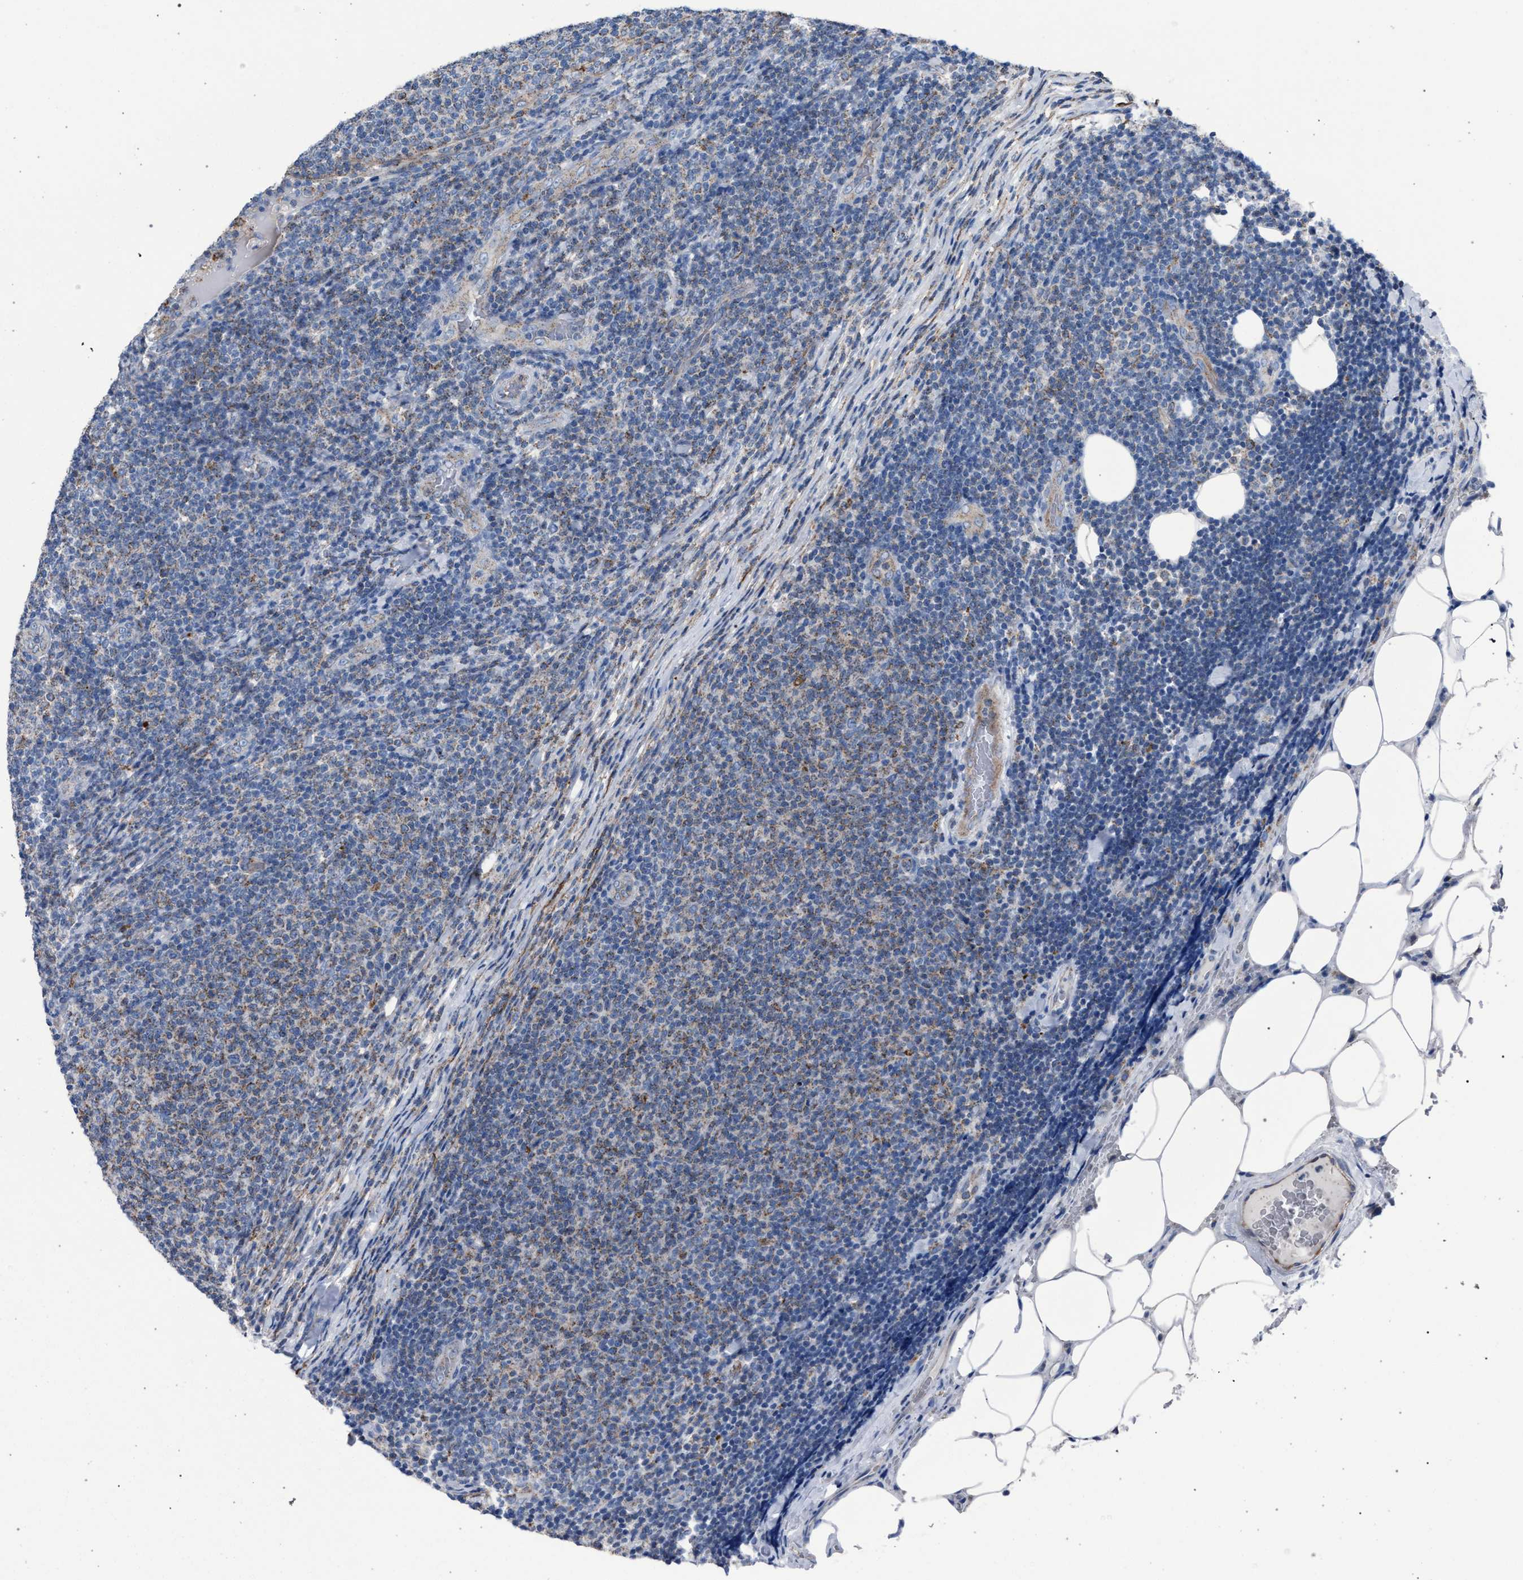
{"staining": {"intensity": "weak", "quantity": "<25%", "location": "cytoplasmic/membranous"}, "tissue": "lymphoma", "cell_type": "Tumor cells", "image_type": "cancer", "snomed": [{"axis": "morphology", "description": "Malignant lymphoma, non-Hodgkin's type, Low grade"}, {"axis": "topography", "description": "Lymph node"}], "caption": "Low-grade malignant lymphoma, non-Hodgkin's type stained for a protein using IHC shows no staining tumor cells.", "gene": "HSD17B4", "patient": {"sex": "male", "age": 66}}